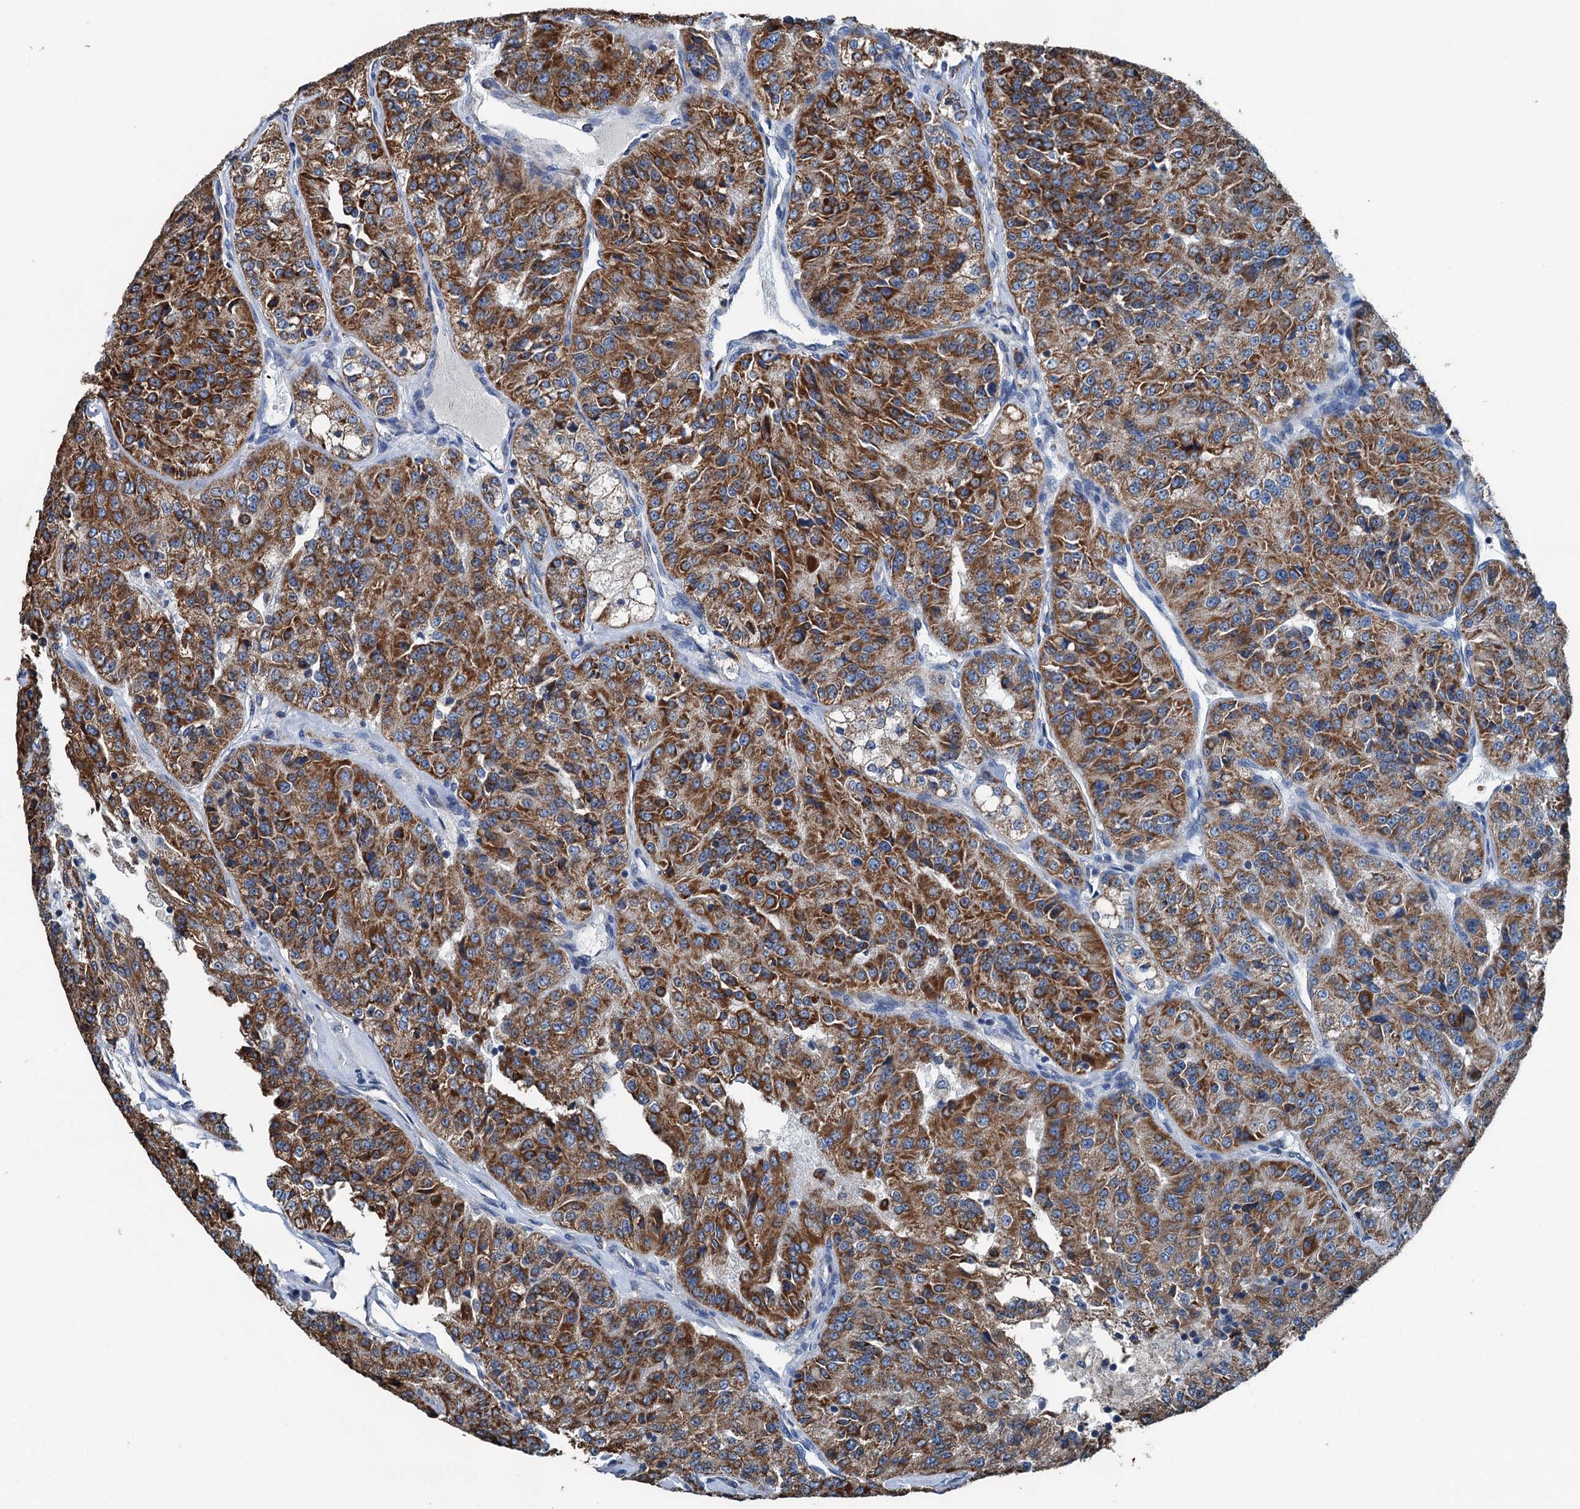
{"staining": {"intensity": "strong", "quantity": ">75%", "location": "cytoplasmic/membranous"}, "tissue": "renal cancer", "cell_type": "Tumor cells", "image_type": "cancer", "snomed": [{"axis": "morphology", "description": "Adenocarcinoma, NOS"}, {"axis": "topography", "description": "Kidney"}], "caption": "DAB (3,3'-diaminobenzidine) immunohistochemical staining of human renal cancer (adenocarcinoma) reveals strong cytoplasmic/membranous protein staining in approximately >75% of tumor cells.", "gene": "TRPT1", "patient": {"sex": "female", "age": 63}}